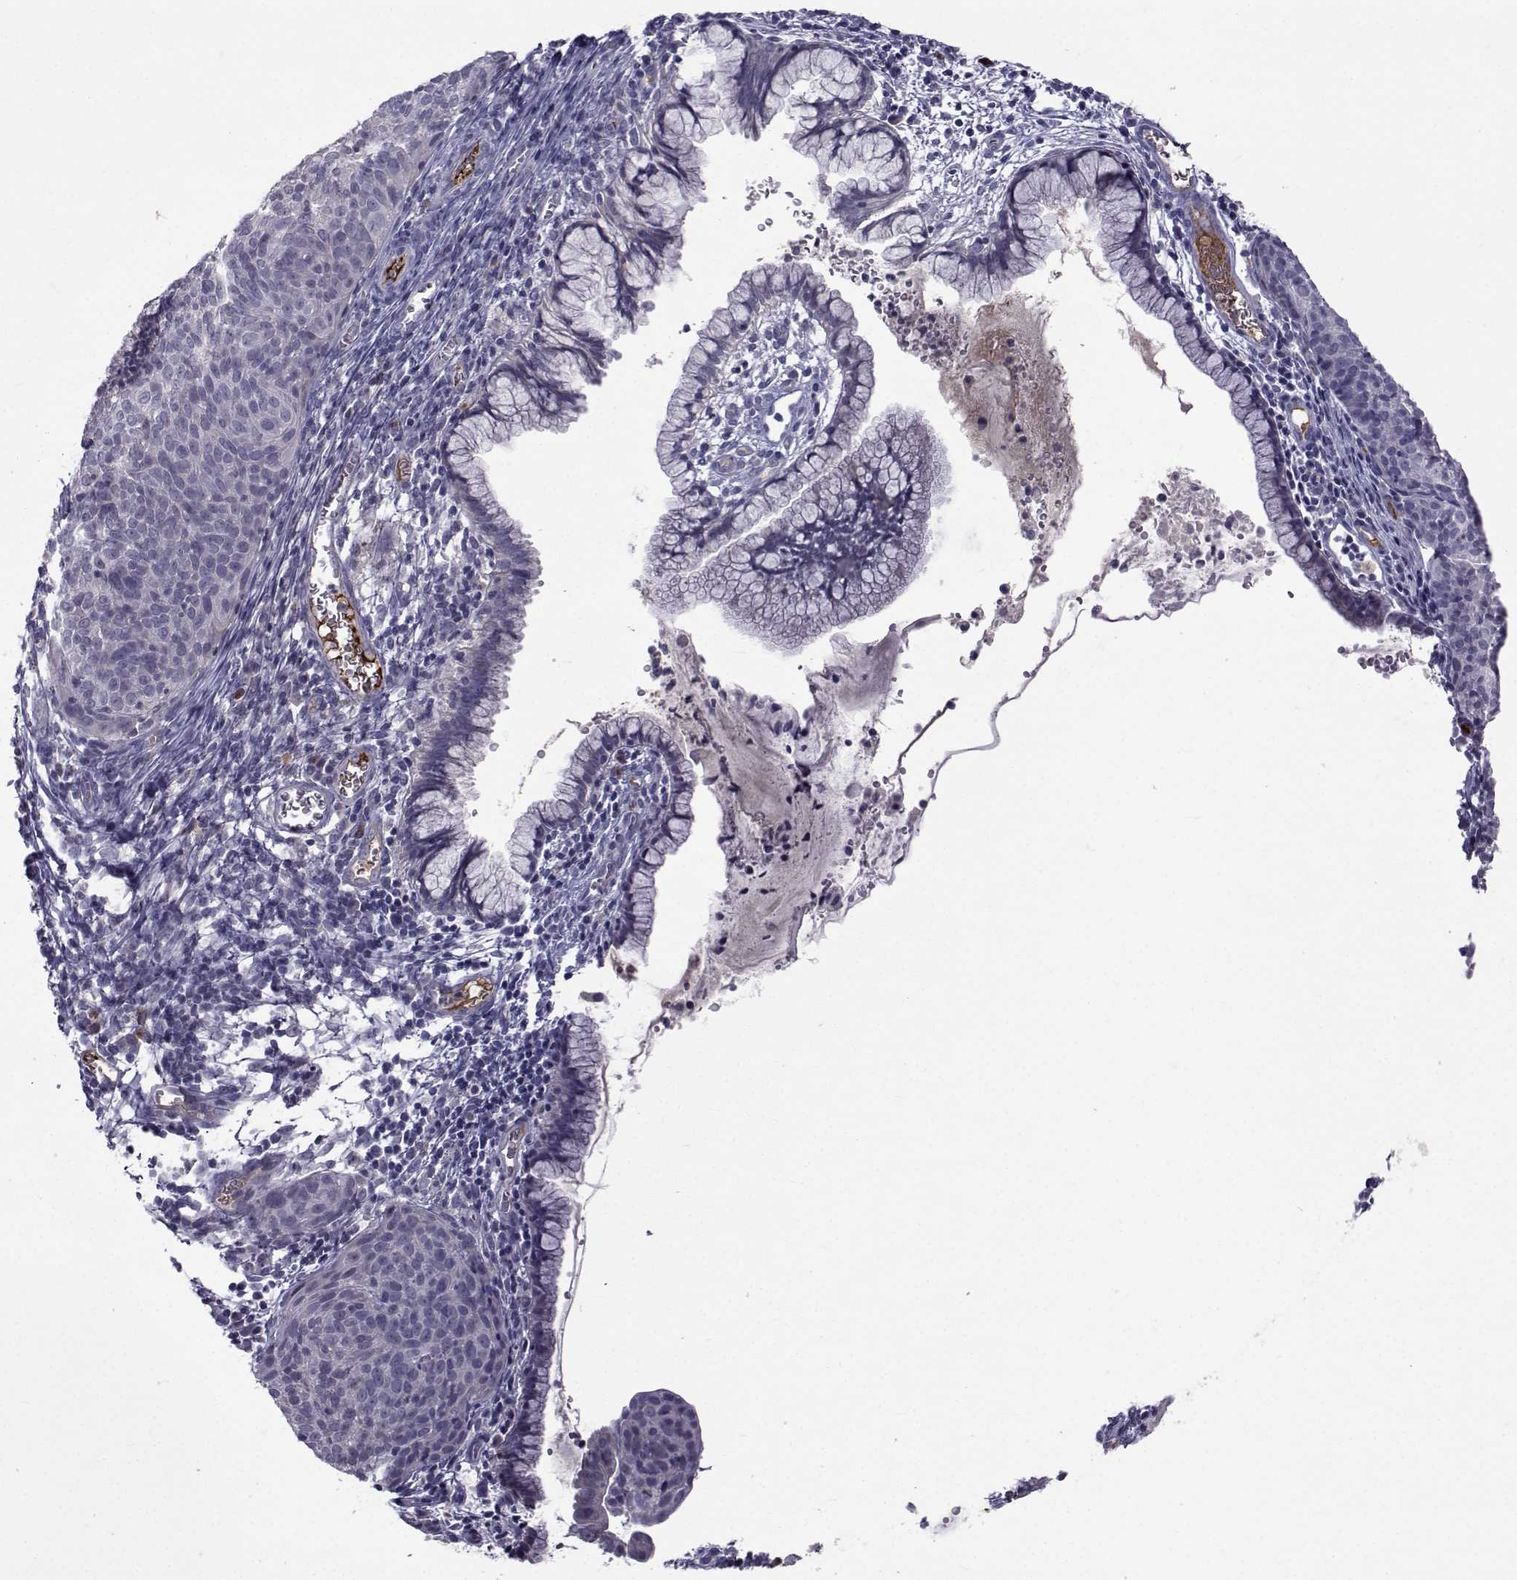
{"staining": {"intensity": "negative", "quantity": "none", "location": "none"}, "tissue": "cervical cancer", "cell_type": "Tumor cells", "image_type": "cancer", "snomed": [{"axis": "morphology", "description": "Squamous cell carcinoma, NOS"}, {"axis": "topography", "description": "Cervix"}], "caption": "Tumor cells show no significant expression in squamous cell carcinoma (cervical).", "gene": "TNFRSF11B", "patient": {"sex": "female", "age": 39}}